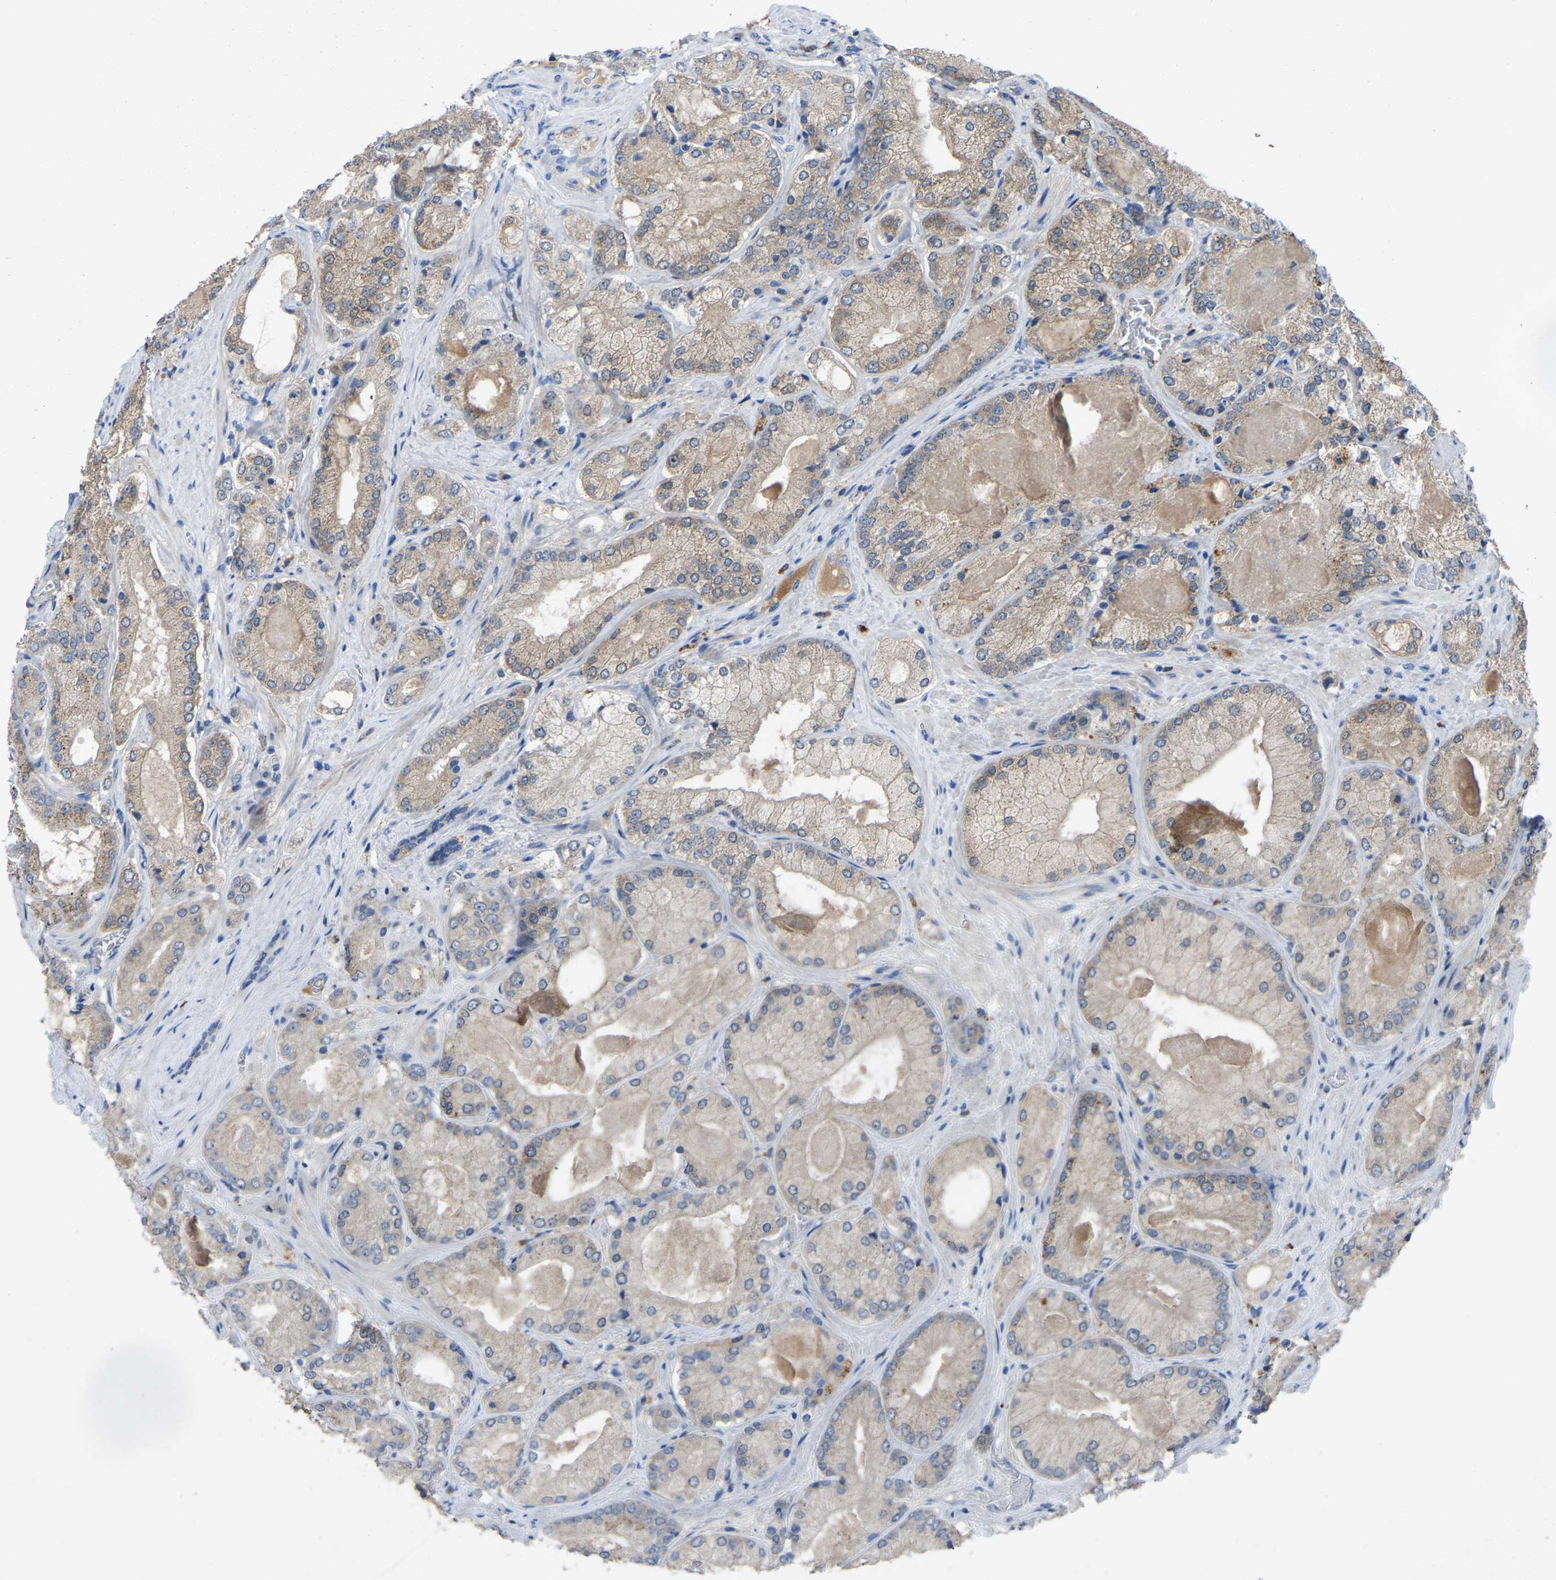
{"staining": {"intensity": "weak", "quantity": "25%-75%", "location": "cytoplasmic/membranous"}, "tissue": "prostate cancer", "cell_type": "Tumor cells", "image_type": "cancer", "snomed": [{"axis": "morphology", "description": "Adenocarcinoma, Low grade"}, {"axis": "topography", "description": "Prostate"}], "caption": "This is a photomicrograph of IHC staining of prostate adenocarcinoma (low-grade), which shows weak positivity in the cytoplasmic/membranous of tumor cells.", "gene": "FHIT", "patient": {"sex": "male", "age": 65}}